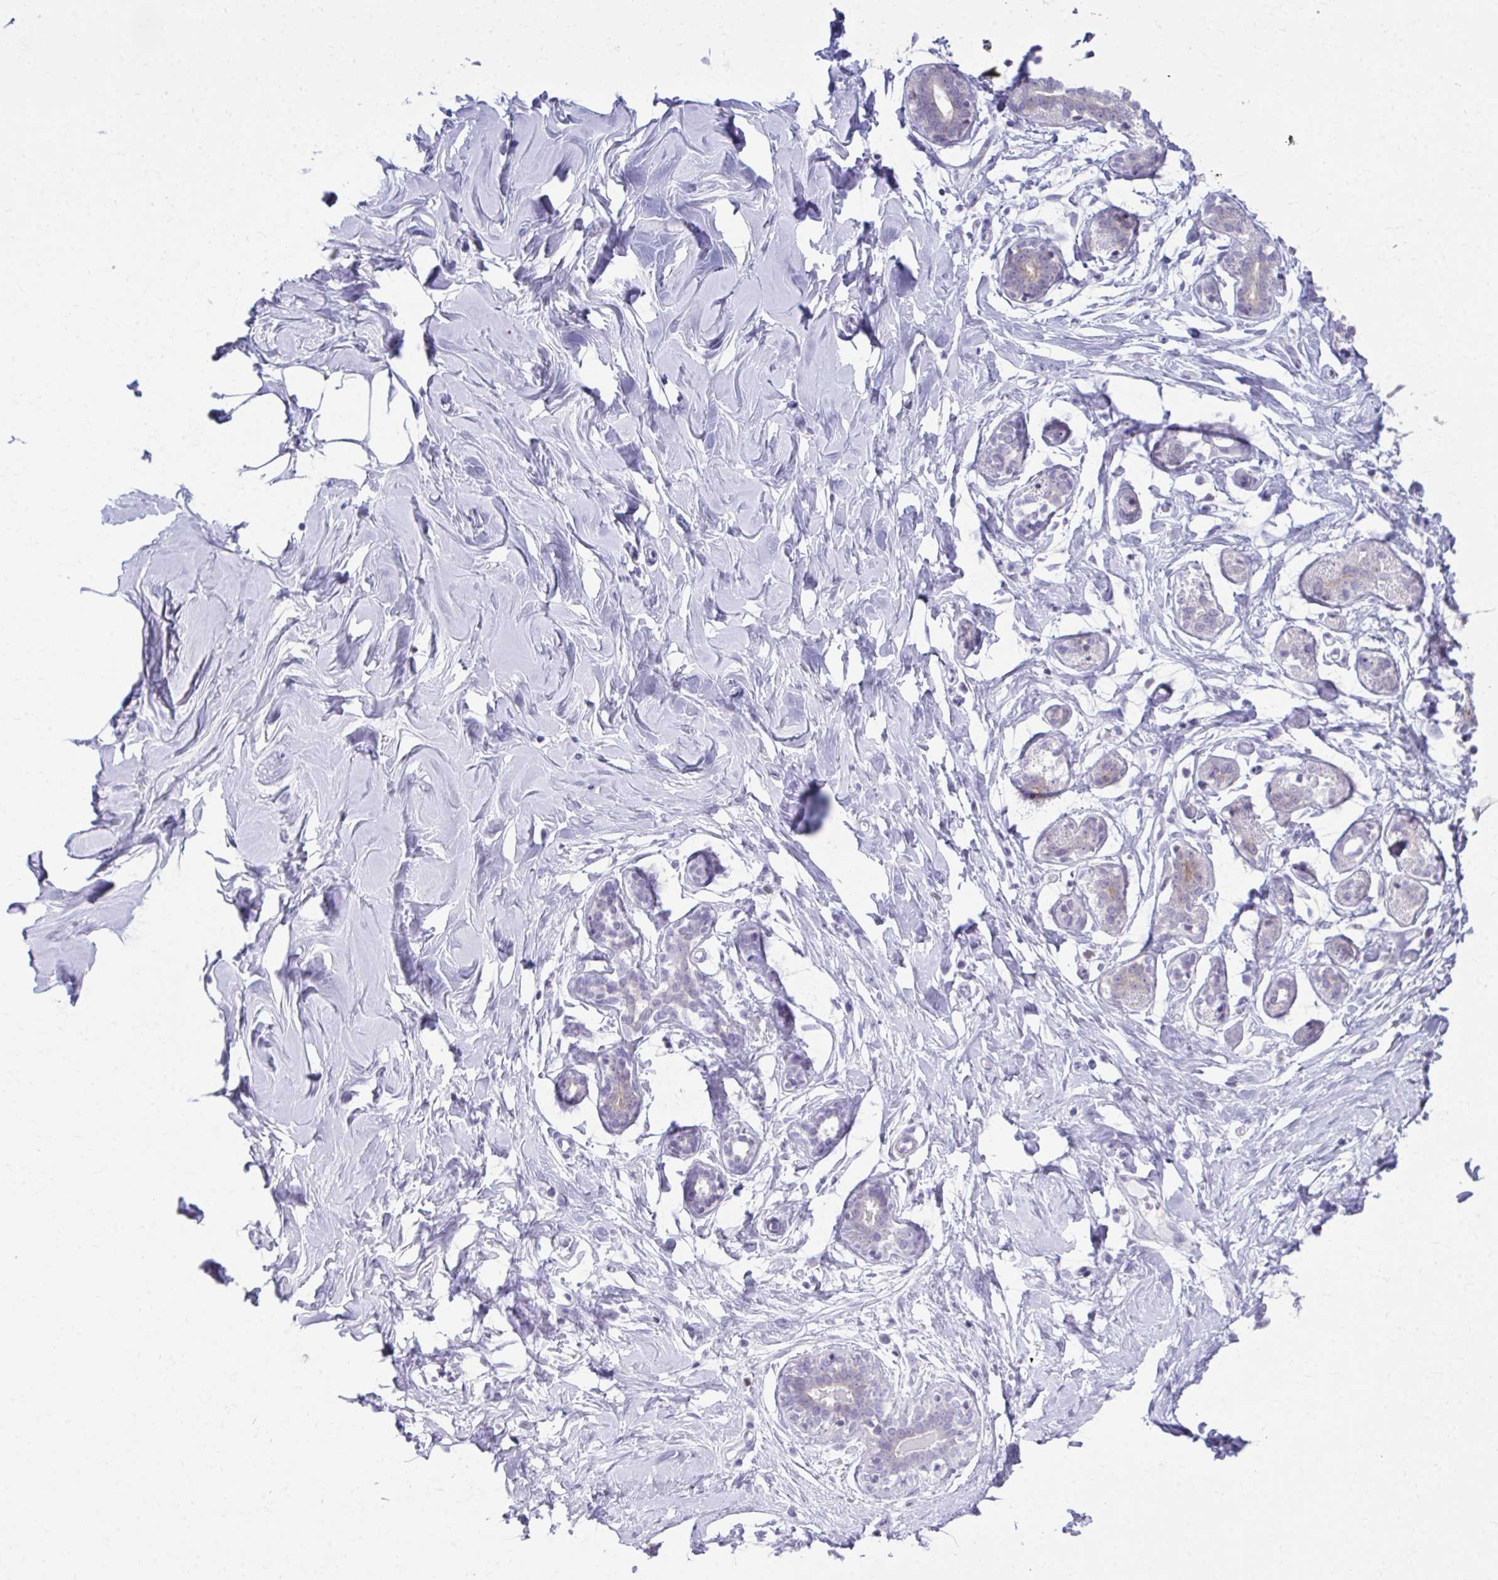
{"staining": {"intensity": "negative", "quantity": "none", "location": "none"}, "tissue": "breast", "cell_type": "Adipocytes", "image_type": "normal", "snomed": [{"axis": "morphology", "description": "Normal tissue, NOS"}, {"axis": "topography", "description": "Breast"}], "caption": "IHC micrograph of normal breast: breast stained with DAB shows no significant protein staining in adipocytes.", "gene": "OR7A5", "patient": {"sex": "female", "age": 27}}